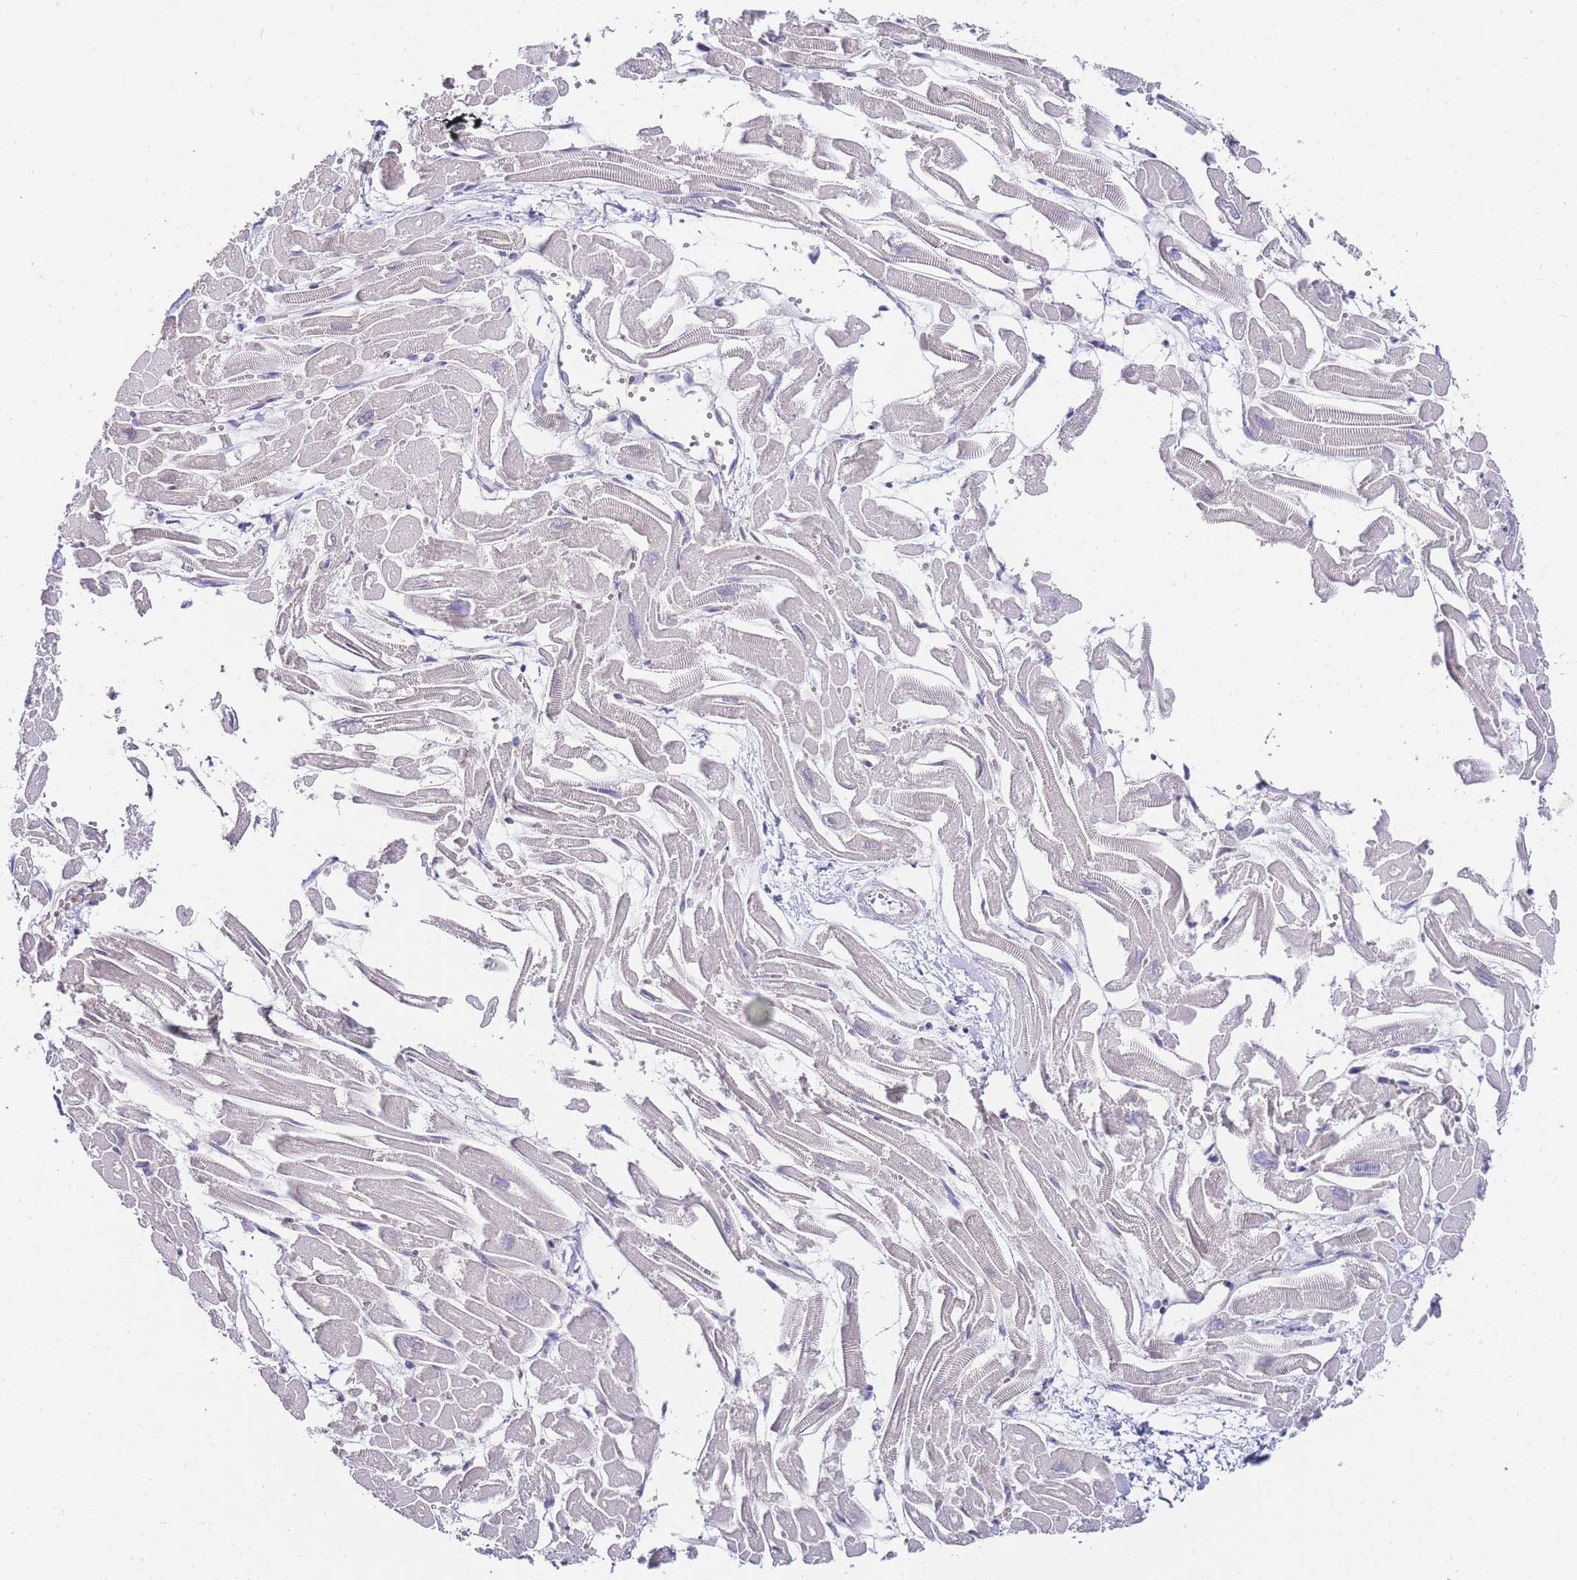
{"staining": {"intensity": "negative", "quantity": "none", "location": "none"}, "tissue": "heart muscle", "cell_type": "Cardiomyocytes", "image_type": "normal", "snomed": [{"axis": "morphology", "description": "Normal tissue, NOS"}, {"axis": "topography", "description": "Heart"}], "caption": "Protein analysis of unremarkable heart muscle displays no significant staining in cardiomyocytes. (DAB immunohistochemistry with hematoxylin counter stain).", "gene": "DPP4", "patient": {"sex": "male", "age": 54}}